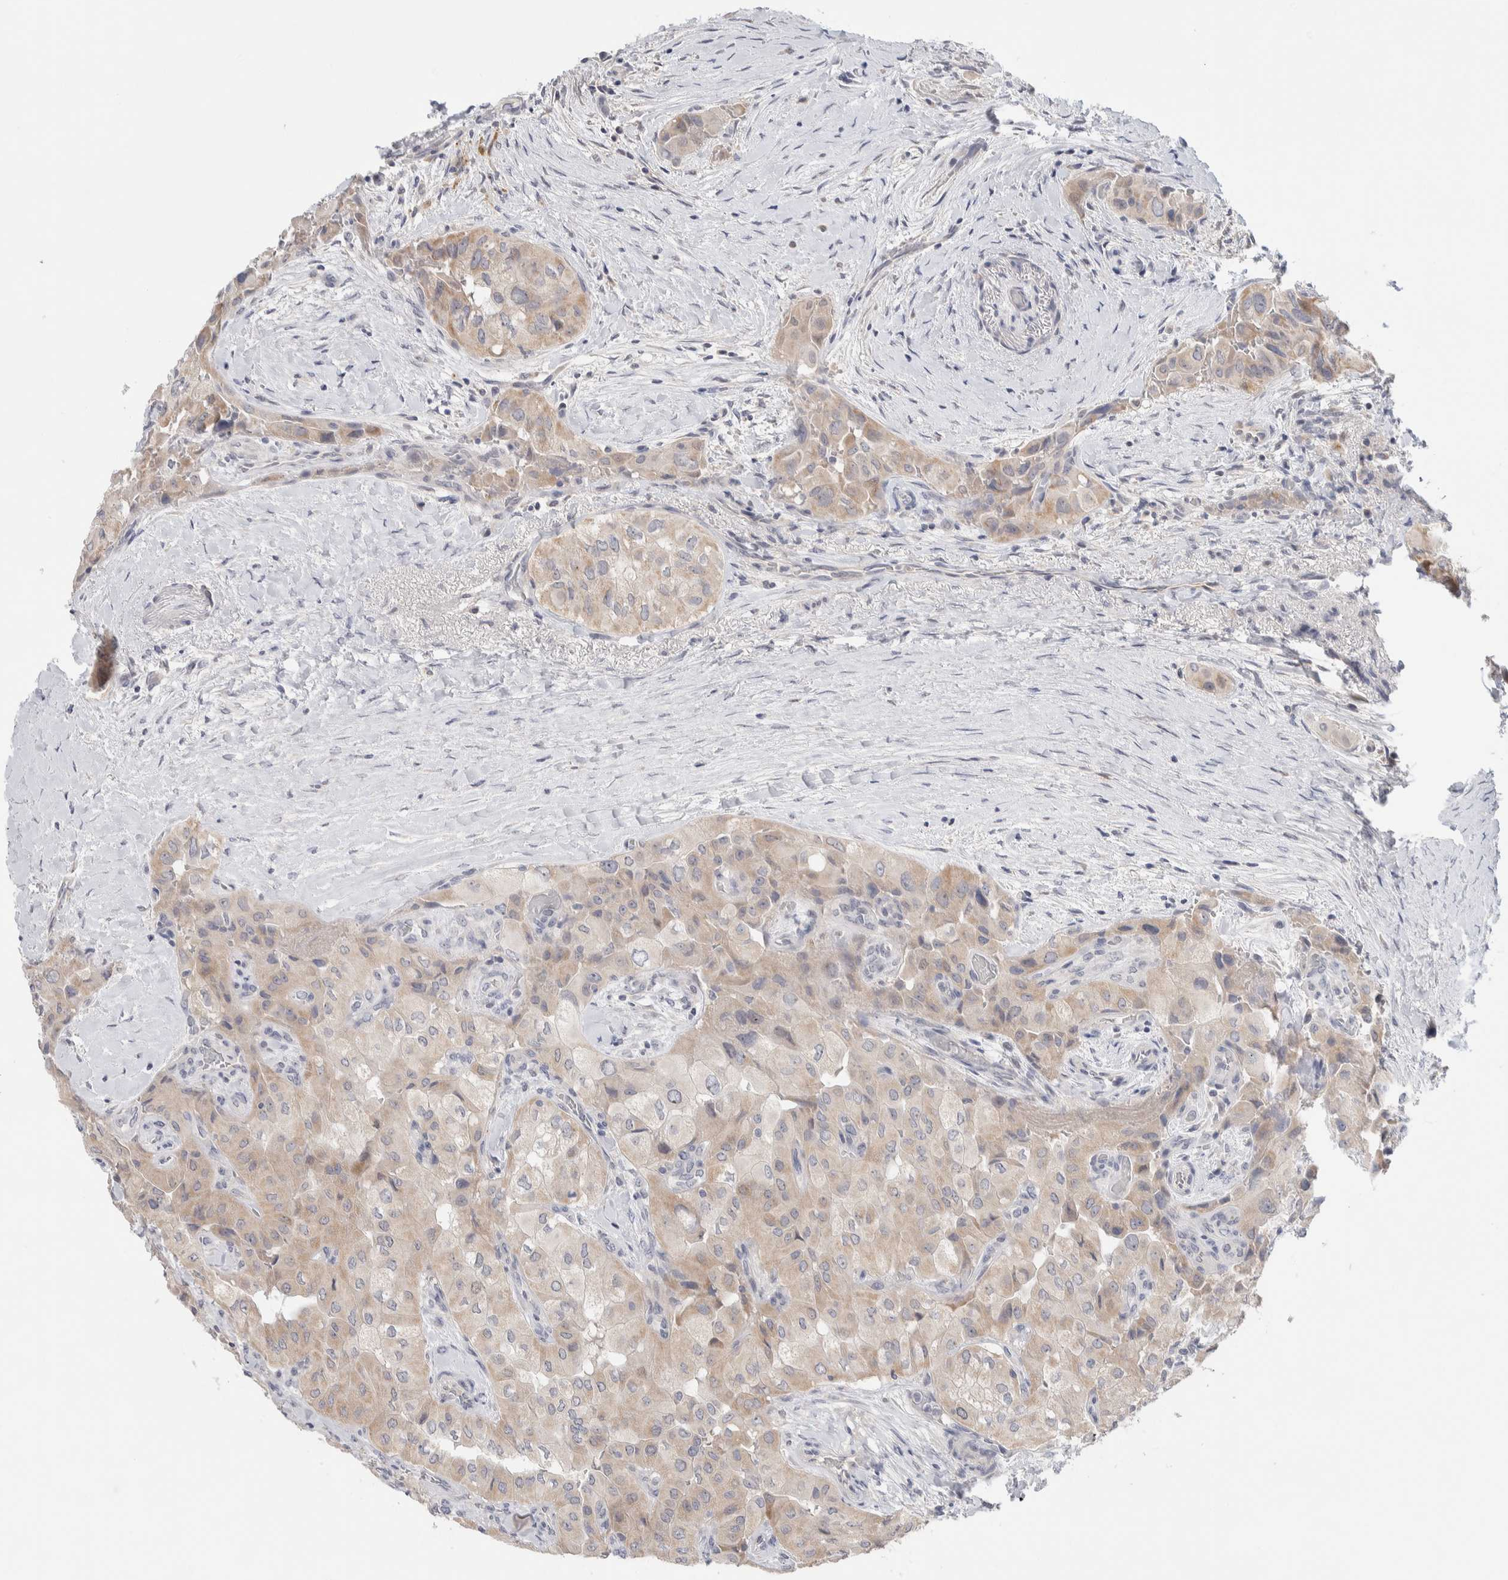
{"staining": {"intensity": "weak", "quantity": ">75%", "location": "cytoplasmic/membranous"}, "tissue": "thyroid cancer", "cell_type": "Tumor cells", "image_type": "cancer", "snomed": [{"axis": "morphology", "description": "Papillary adenocarcinoma, NOS"}, {"axis": "topography", "description": "Thyroid gland"}], "caption": "Immunohistochemical staining of human thyroid cancer (papillary adenocarcinoma) demonstrates low levels of weak cytoplasmic/membranous protein positivity in approximately >75% of tumor cells.", "gene": "DNAJB6", "patient": {"sex": "female", "age": 59}}